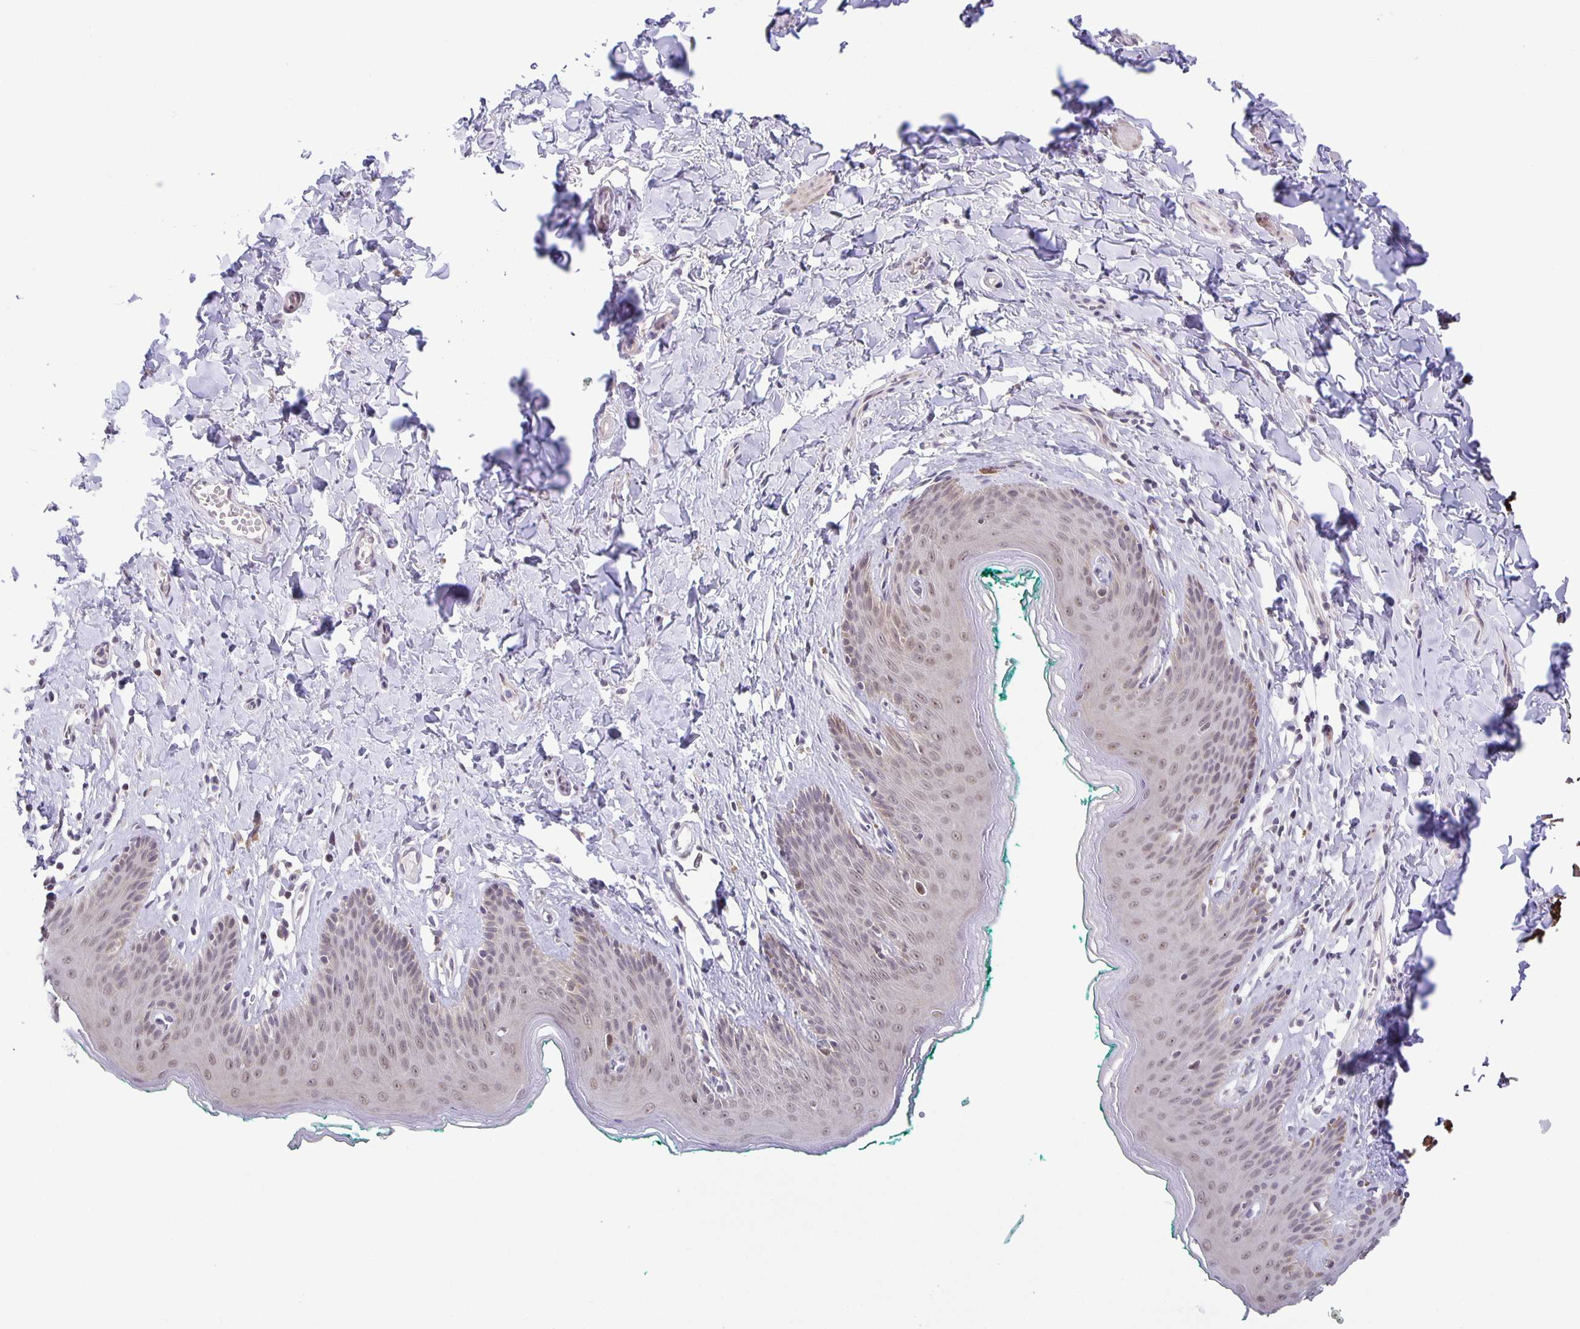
{"staining": {"intensity": "weak", "quantity": ">75%", "location": "nuclear"}, "tissue": "skin", "cell_type": "Epidermal cells", "image_type": "normal", "snomed": [{"axis": "morphology", "description": "Normal tissue, NOS"}, {"axis": "topography", "description": "Vulva"}, {"axis": "topography", "description": "Peripheral nerve tissue"}], "caption": "Immunohistochemistry (IHC) image of benign skin stained for a protein (brown), which demonstrates low levels of weak nuclear expression in approximately >75% of epidermal cells.", "gene": "PHRF1", "patient": {"sex": "female", "age": 66}}